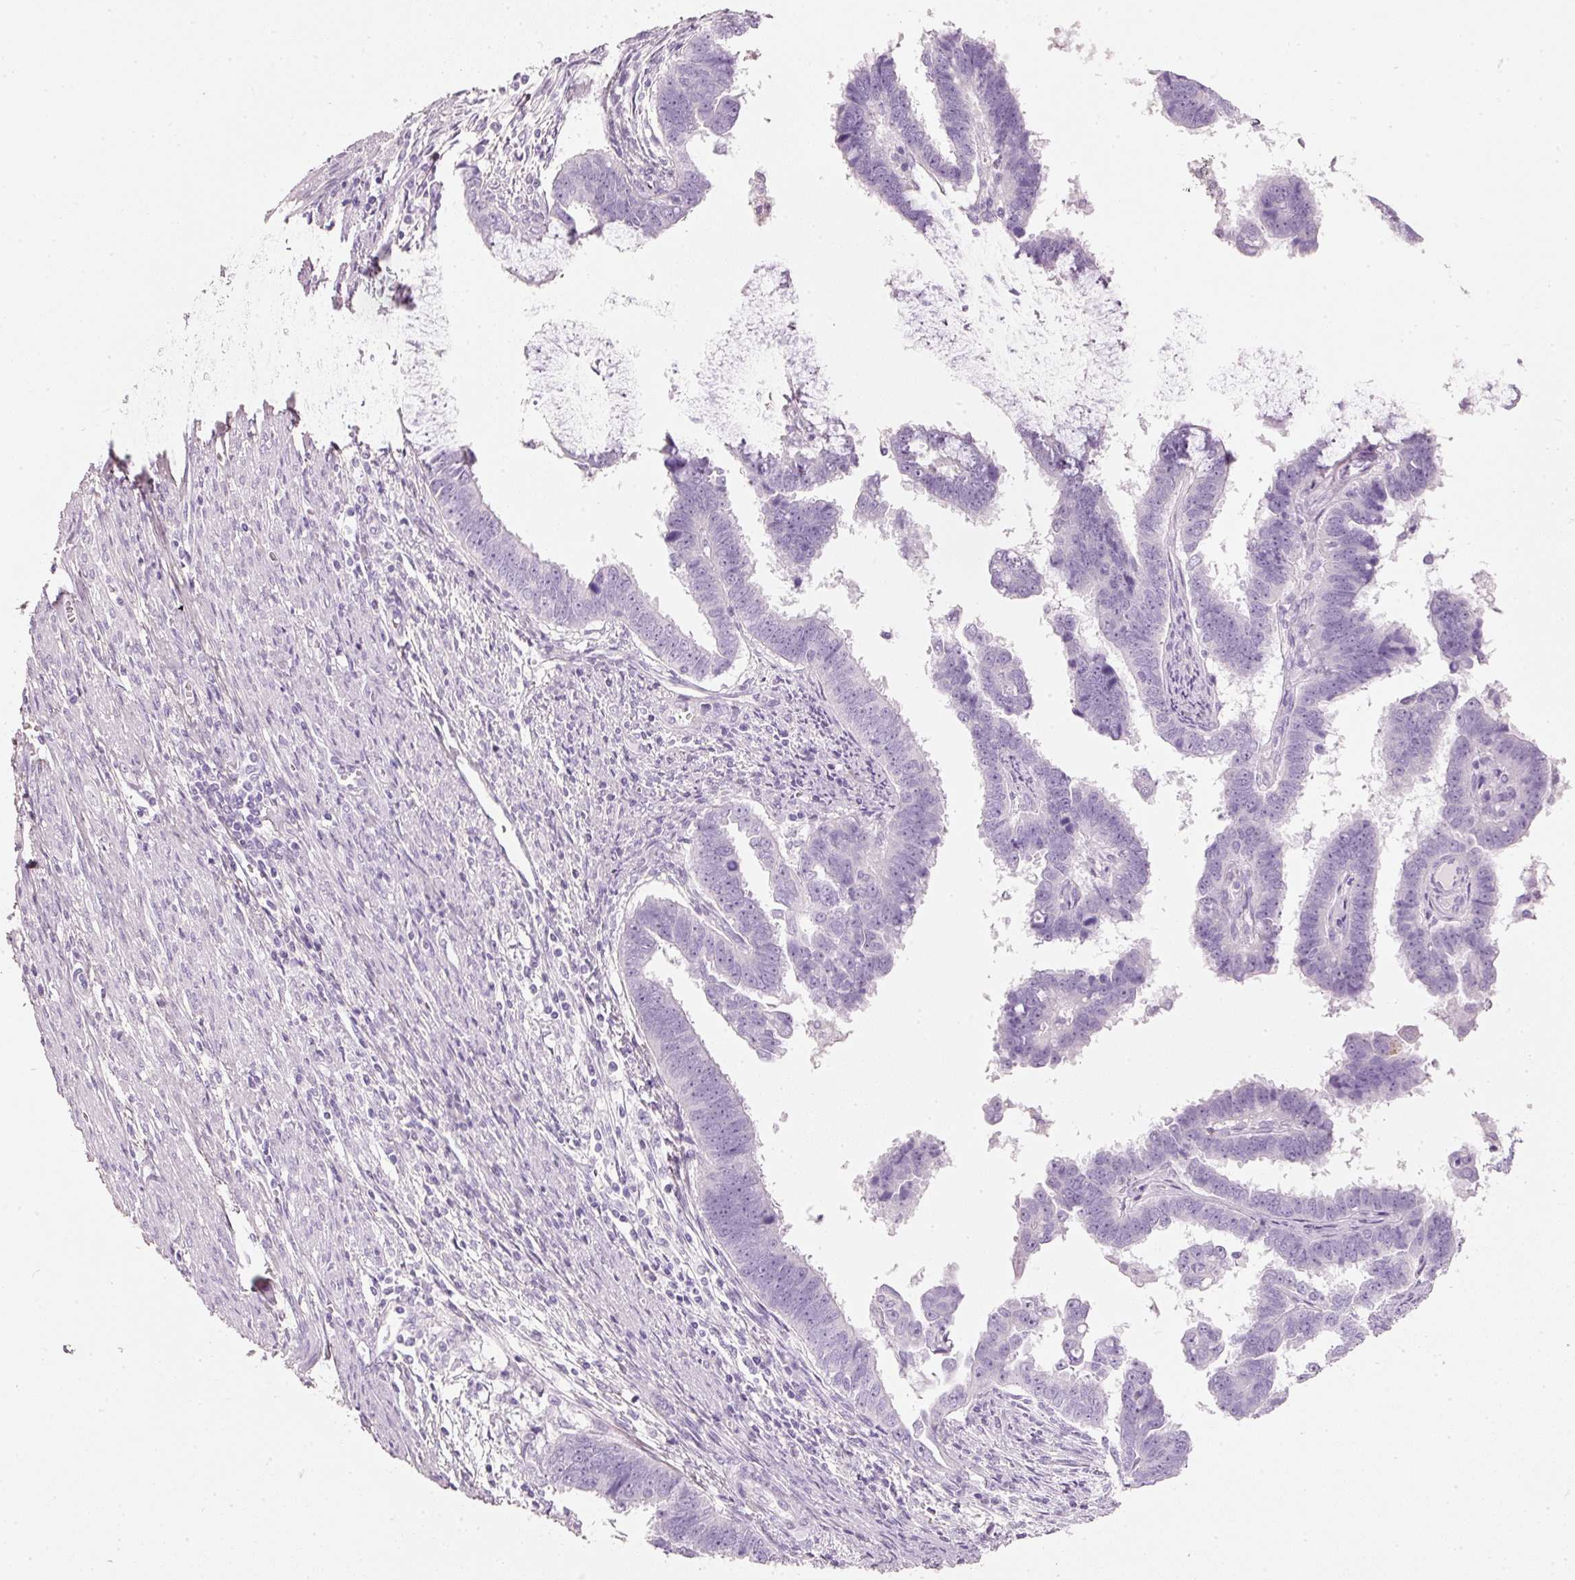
{"staining": {"intensity": "negative", "quantity": "none", "location": "none"}, "tissue": "endometrial cancer", "cell_type": "Tumor cells", "image_type": "cancer", "snomed": [{"axis": "morphology", "description": "Adenocarcinoma, NOS"}, {"axis": "topography", "description": "Endometrium"}], "caption": "IHC image of adenocarcinoma (endometrial) stained for a protein (brown), which displays no positivity in tumor cells.", "gene": "PDXDC1", "patient": {"sex": "female", "age": 75}}